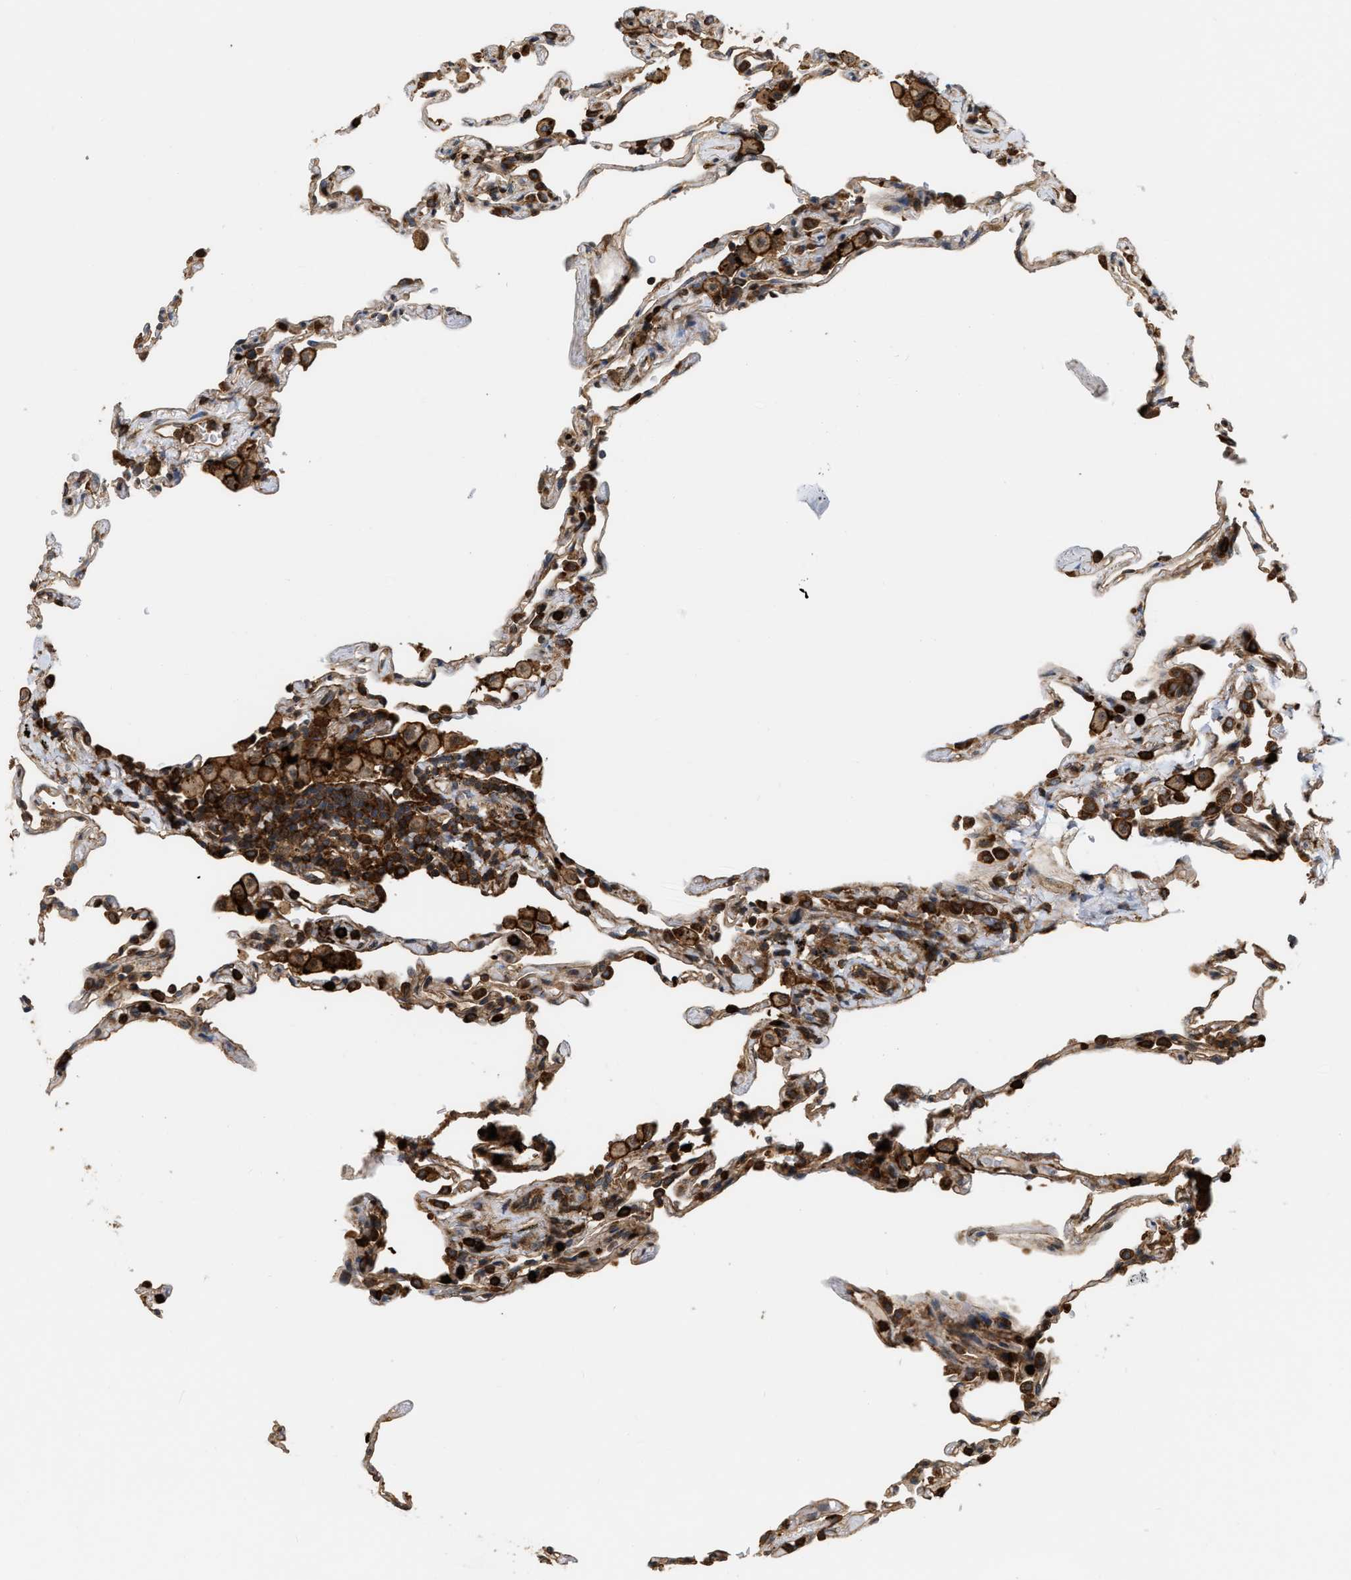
{"staining": {"intensity": "moderate", "quantity": "25%-75%", "location": "cytoplasmic/membranous"}, "tissue": "lung", "cell_type": "Alveolar cells", "image_type": "normal", "snomed": [{"axis": "morphology", "description": "Normal tissue, NOS"}, {"axis": "topography", "description": "Lung"}], "caption": "Immunohistochemical staining of benign human lung reveals medium levels of moderate cytoplasmic/membranous expression in about 25%-75% of alveolar cells. Using DAB (brown) and hematoxylin (blue) stains, captured at high magnification using brightfield microscopy.", "gene": "IQCE", "patient": {"sex": "male", "age": 59}}